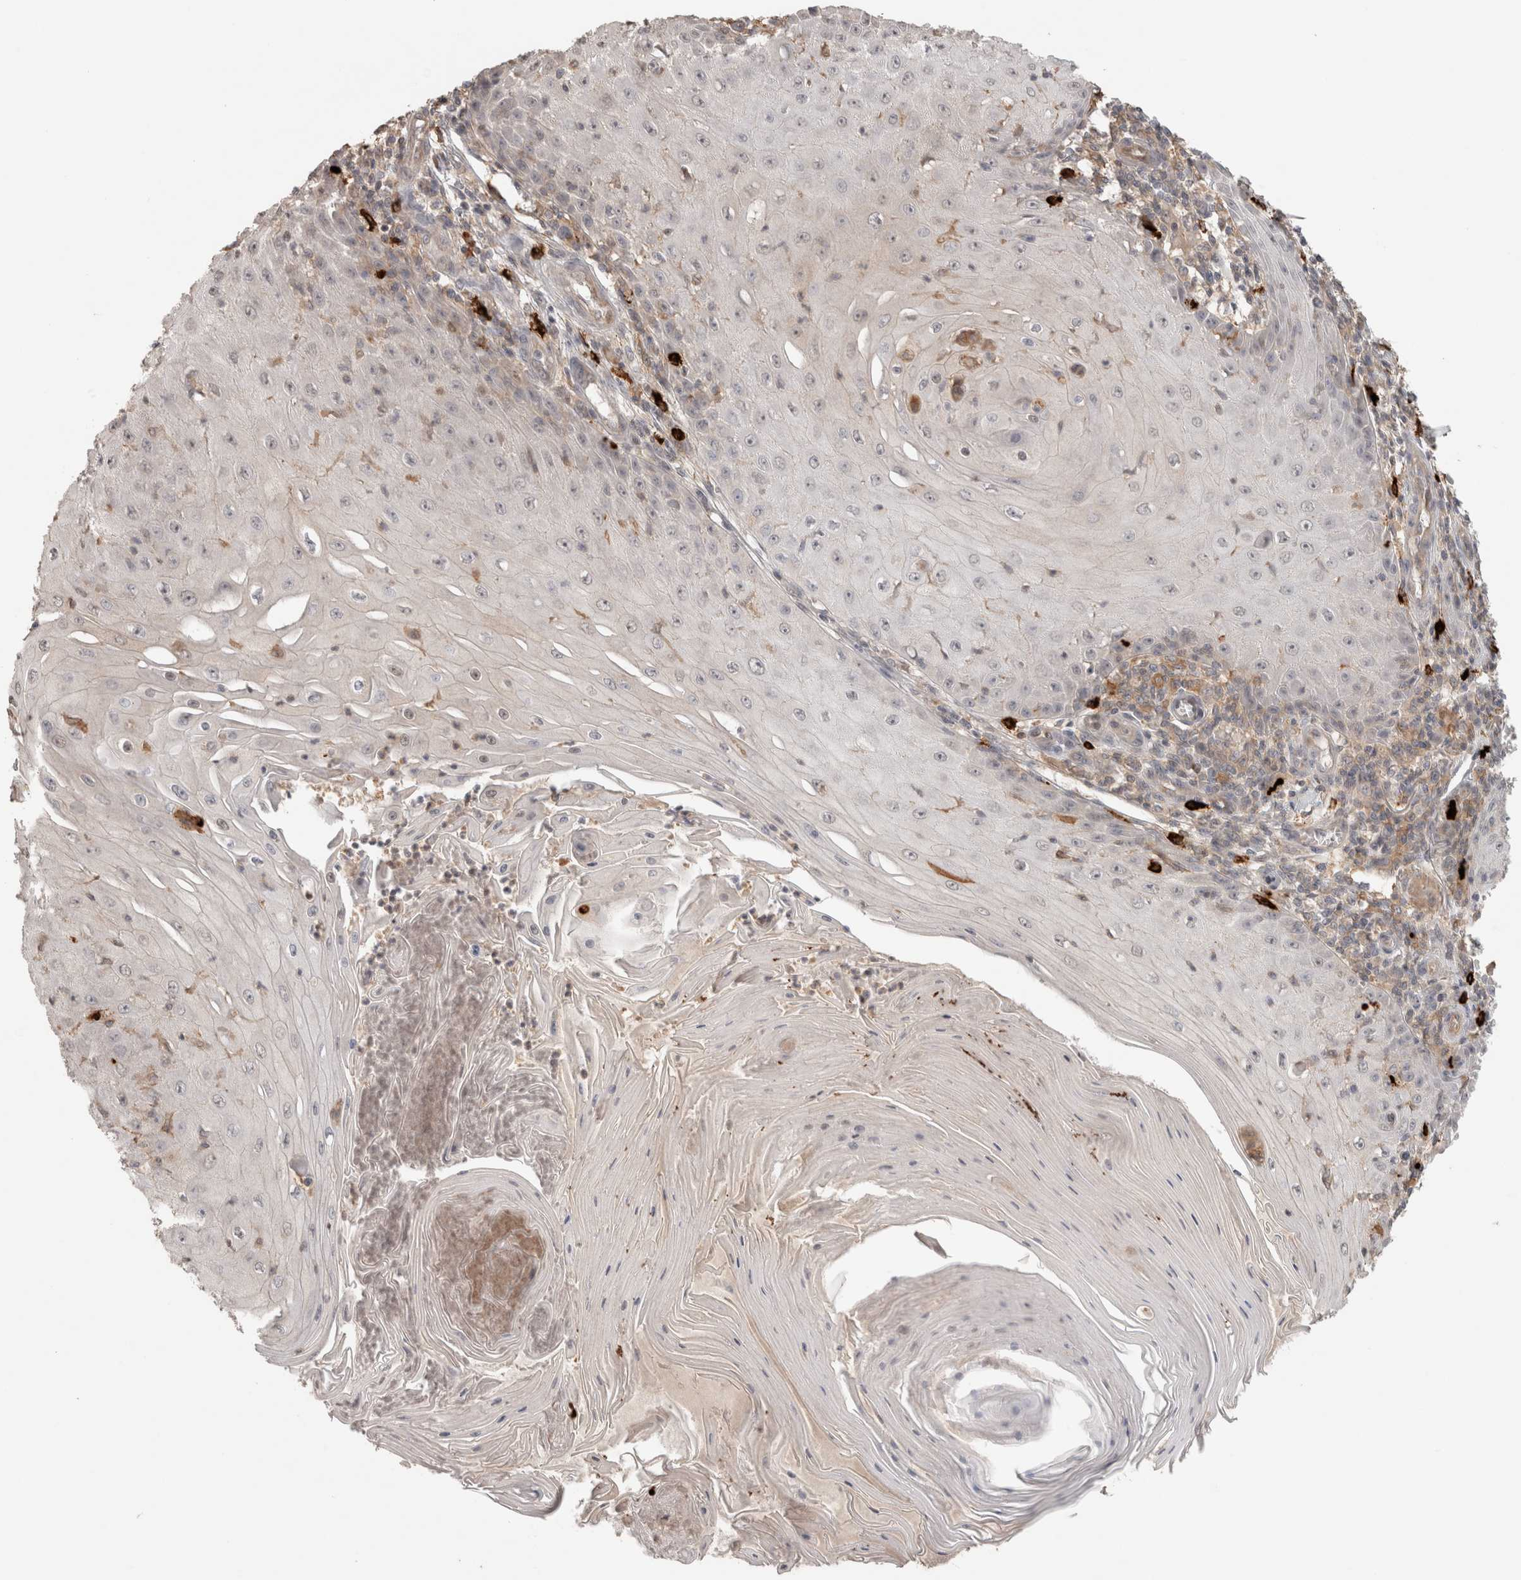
{"staining": {"intensity": "negative", "quantity": "none", "location": "none"}, "tissue": "skin cancer", "cell_type": "Tumor cells", "image_type": "cancer", "snomed": [{"axis": "morphology", "description": "Squamous cell carcinoma, NOS"}, {"axis": "topography", "description": "Skin"}], "caption": "There is no significant positivity in tumor cells of squamous cell carcinoma (skin).", "gene": "HSPG2", "patient": {"sex": "female", "age": 73}}